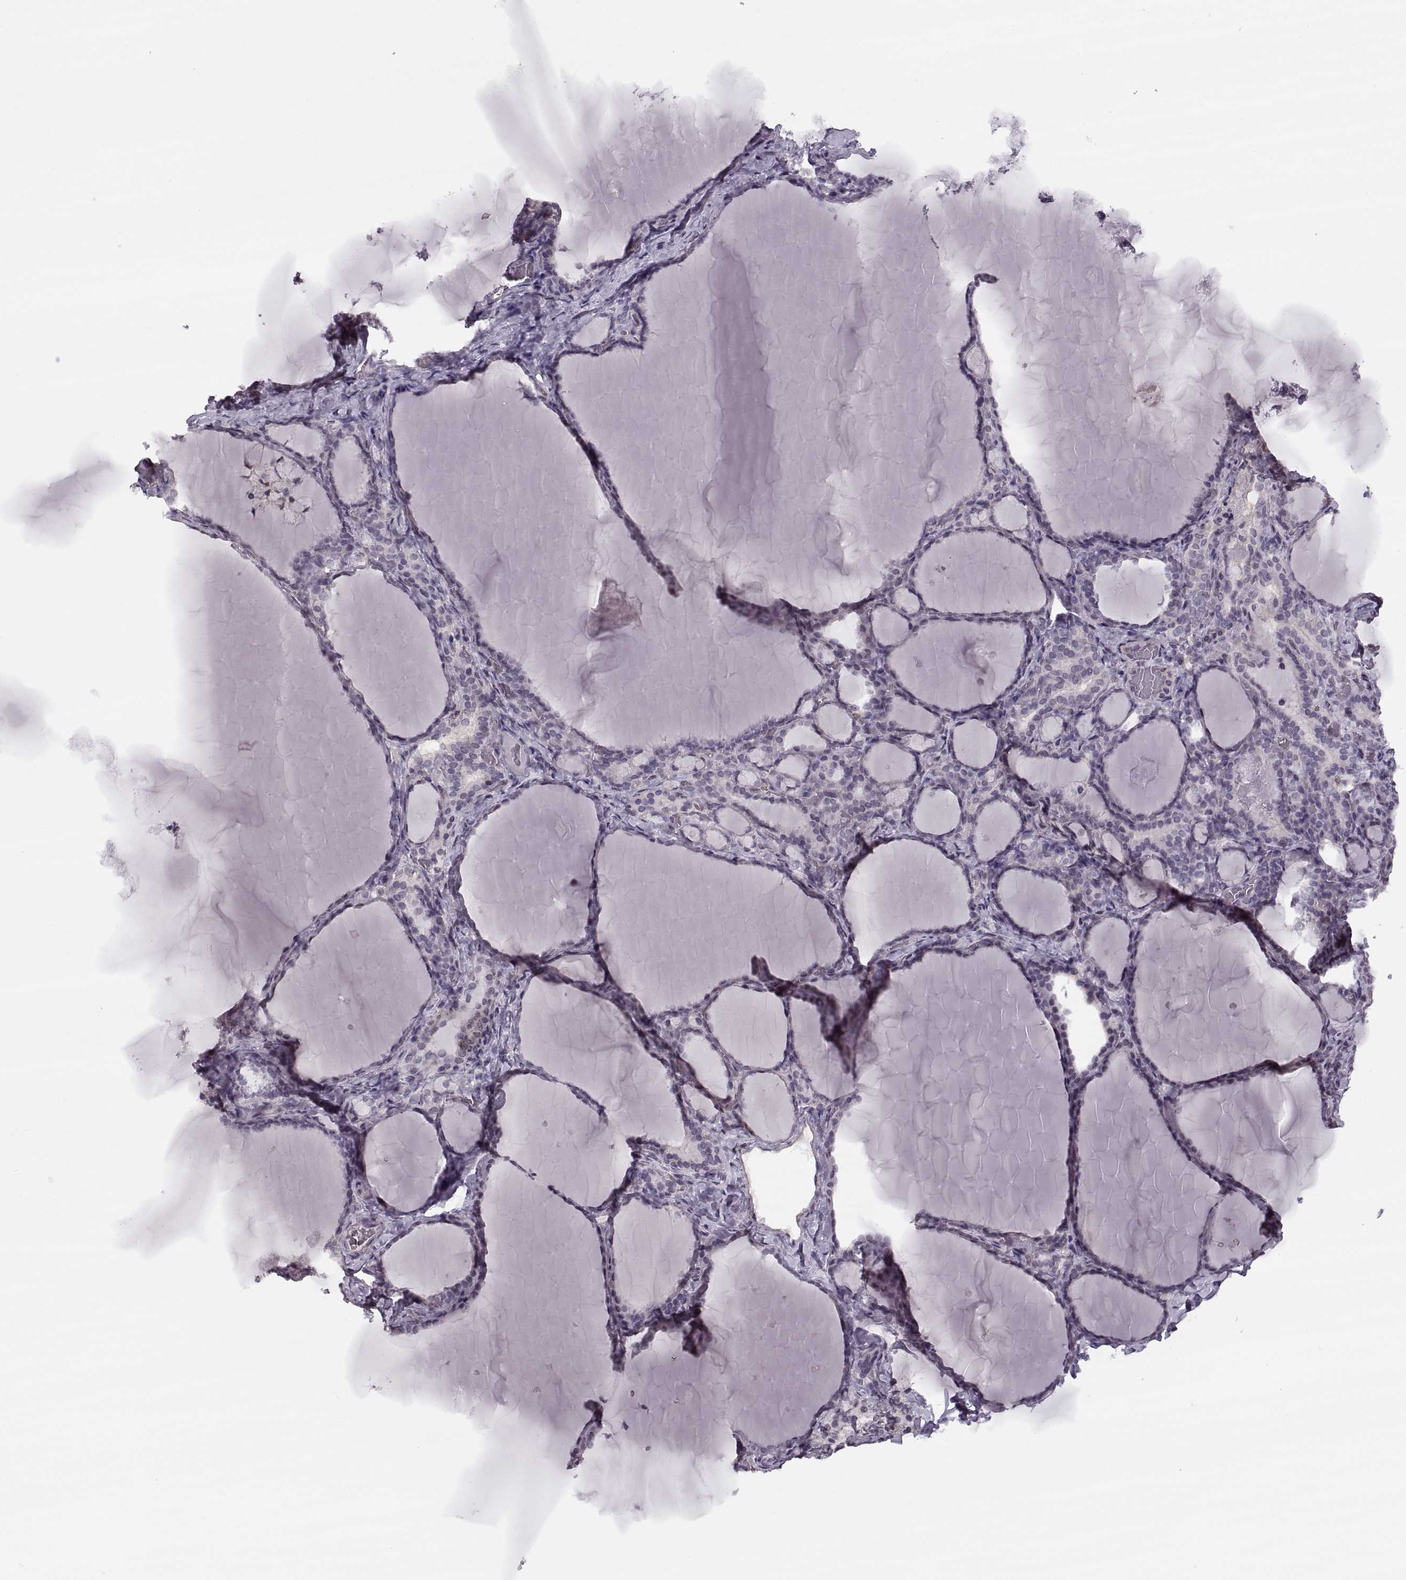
{"staining": {"intensity": "negative", "quantity": "none", "location": "none"}, "tissue": "thyroid gland", "cell_type": "Glandular cells", "image_type": "normal", "snomed": [{"axis": "morphology", "description": "Normal tissue, NOS"}, {"axis": "morphology", "description": "Hyperplasia, NOS"}, {"axis": "topography", "description": "Thyroid gland"}], "caption": "A high-resolution histopathology image shows immunohistochemistry staining of normal thyroid gland, which displays no significant expression in glandular cells. (IHC, brightfield microscopy, high magnification).", "gene": "LUZP2", "patient": {"sex": "female", "age": 27}}